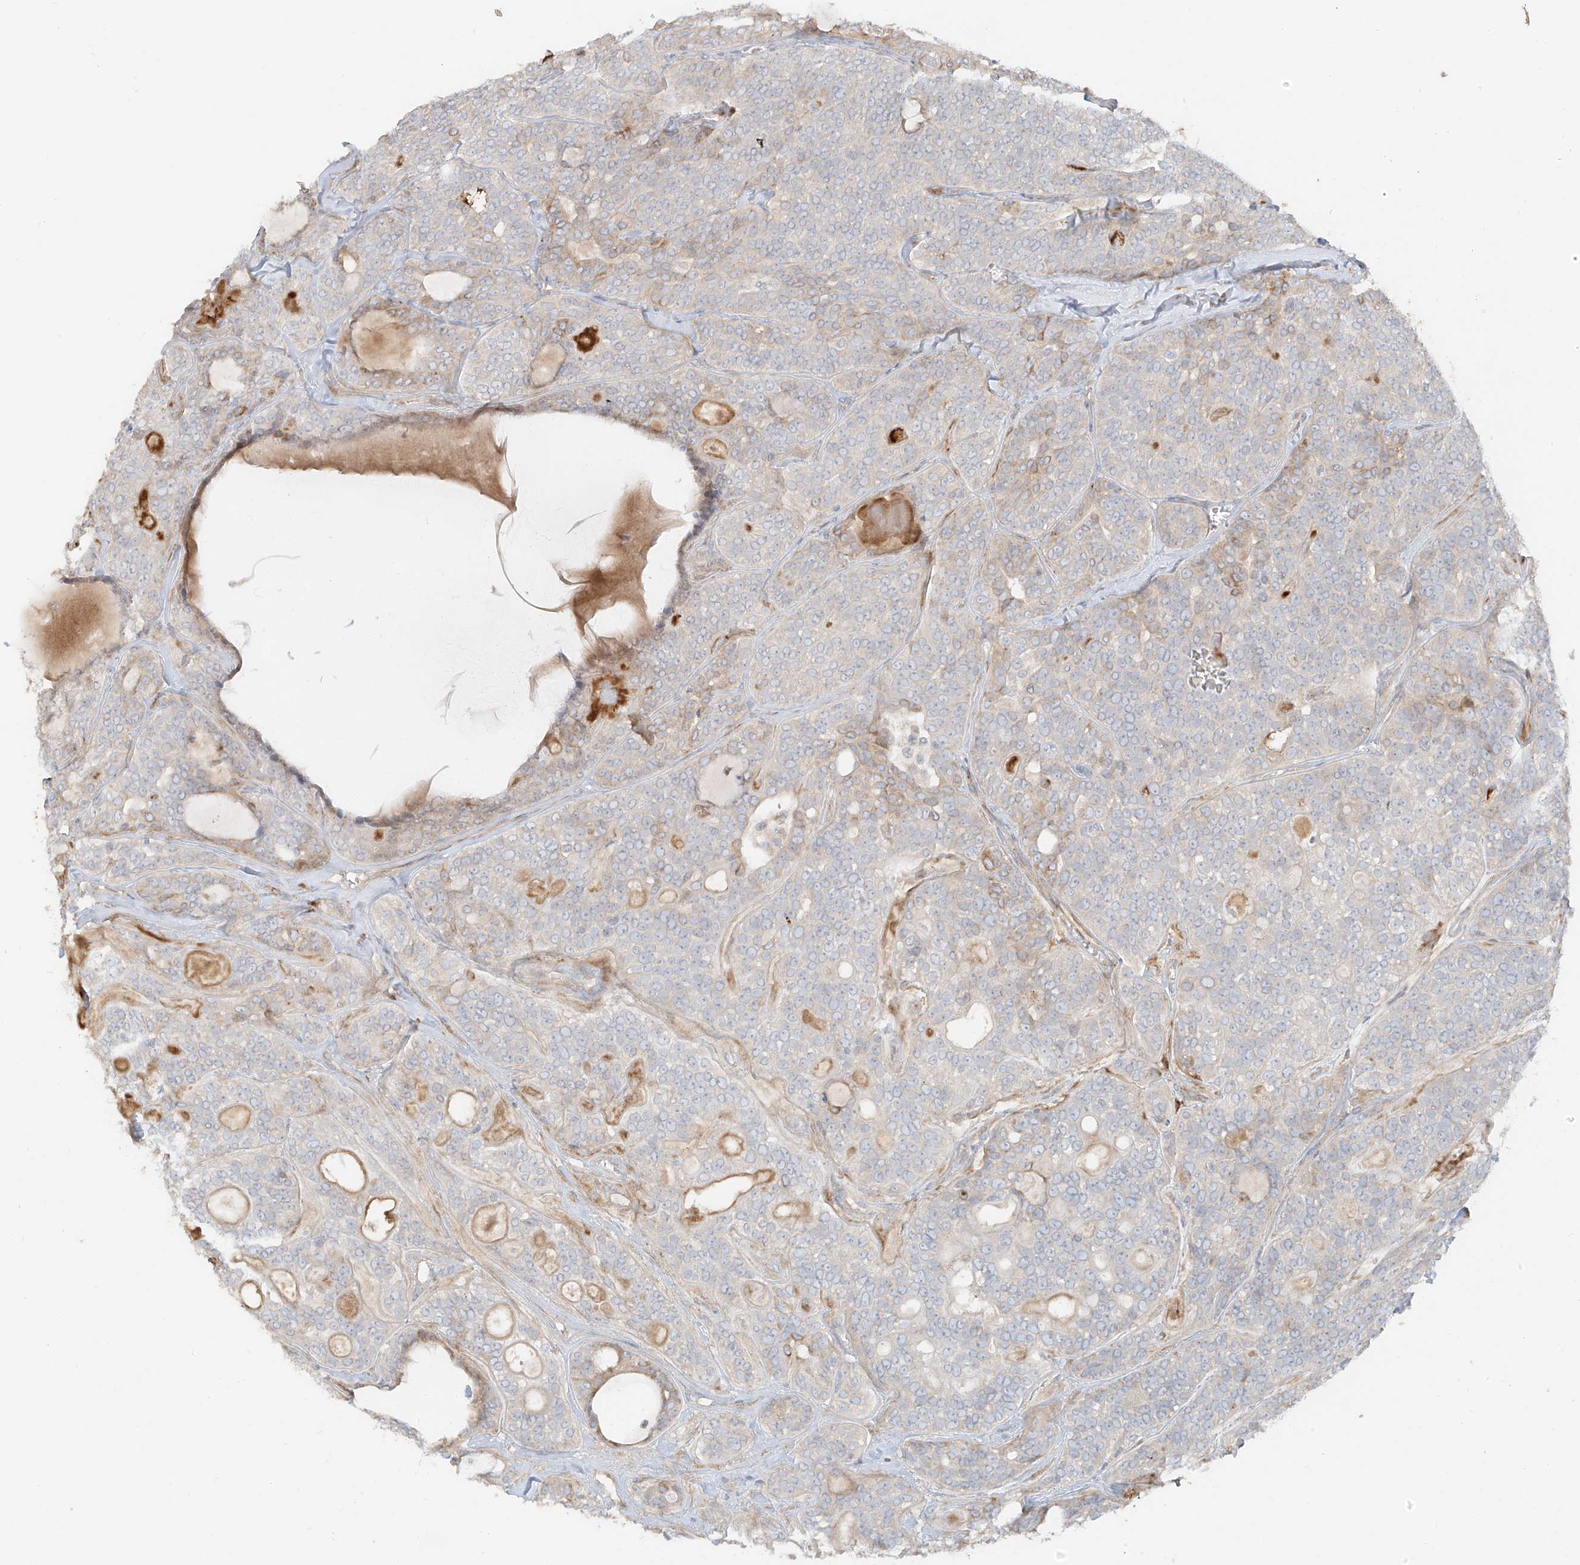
{"staining": {"intensity": "weak", "quantity": "<25%", "location": "cytoplasmic/membranous"}, "tissue": "head and neck cancer", "cell_type": "Tumor cells", "image_type": "cancer", "snomed": [{"axis": "morphology", "description": "Adenocarcinoma, NOS"}, {"axis": "topography", "description": "Head-Neck"}], "caption": "This is an immunohistochemistry photomicrograph of human head and neck cancer (adenocarcinoma). There is no staining in tumor cells.", "gene": "MIPEP", "patient": {"sex": "male", "age": 66}}